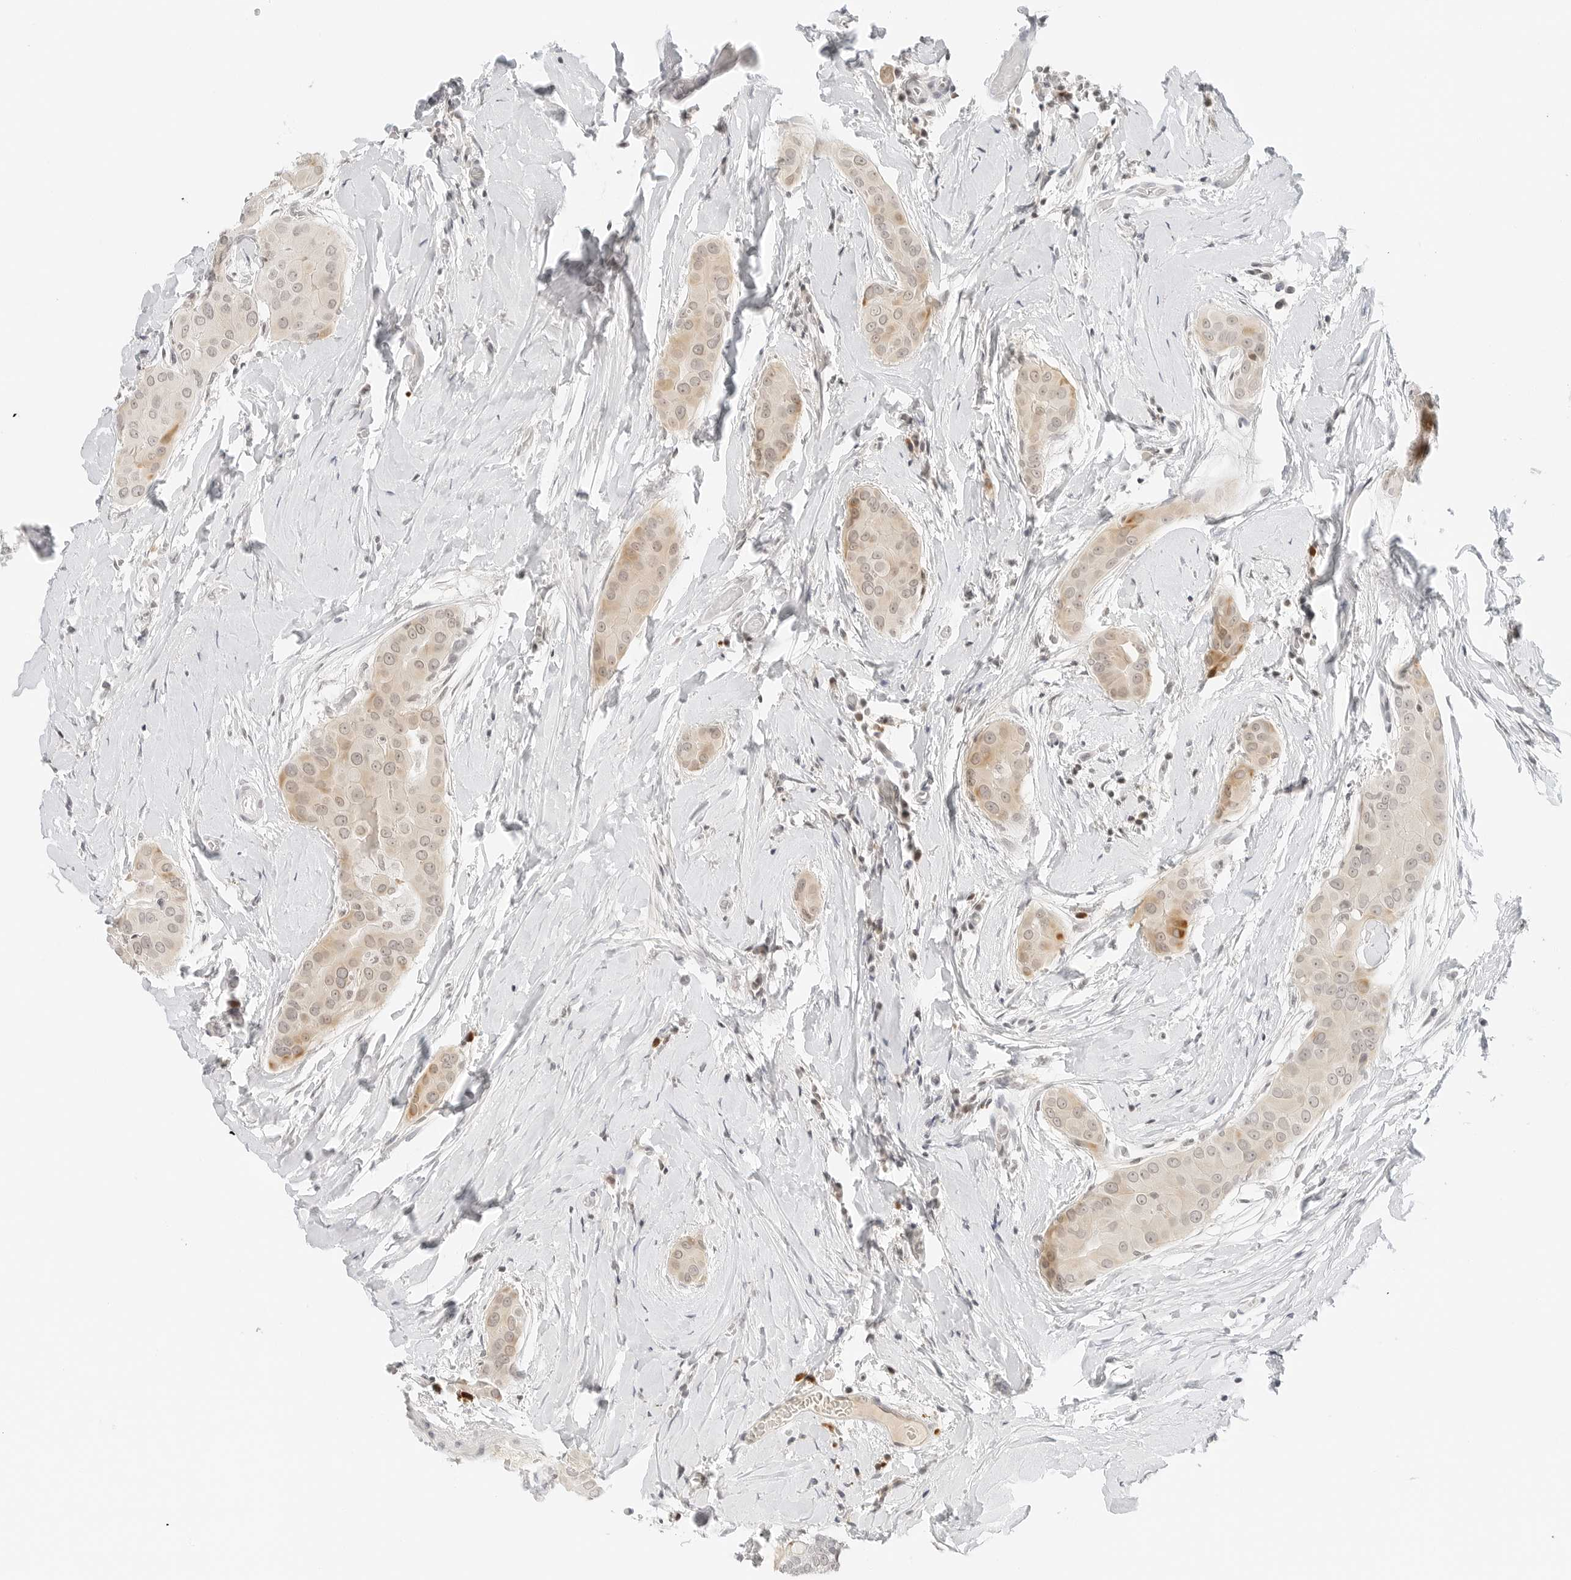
{"staining": {"intensity": "moderate", "quantity": "<25%", "location": "cytoplasmic/membranous"}, "tissue": "thyroid cancer", "cell_type": "Tumor cells", "image_type": "cancer", "snomed": [{"axis": "morphology", "description": "Papillary adenocarcinoma, NOS"}, {"axis": "topography", "description": "Thyroid gland"}], "caption": "DAB immunohistochemical staining of human thyroid papillary adenocarcinoma displays moderate cytoplasmic/membranous protein expression in approximately <25% of tumor cells.", "gene": "NEO1", "patient": {"sex": "male", "age": 33}}